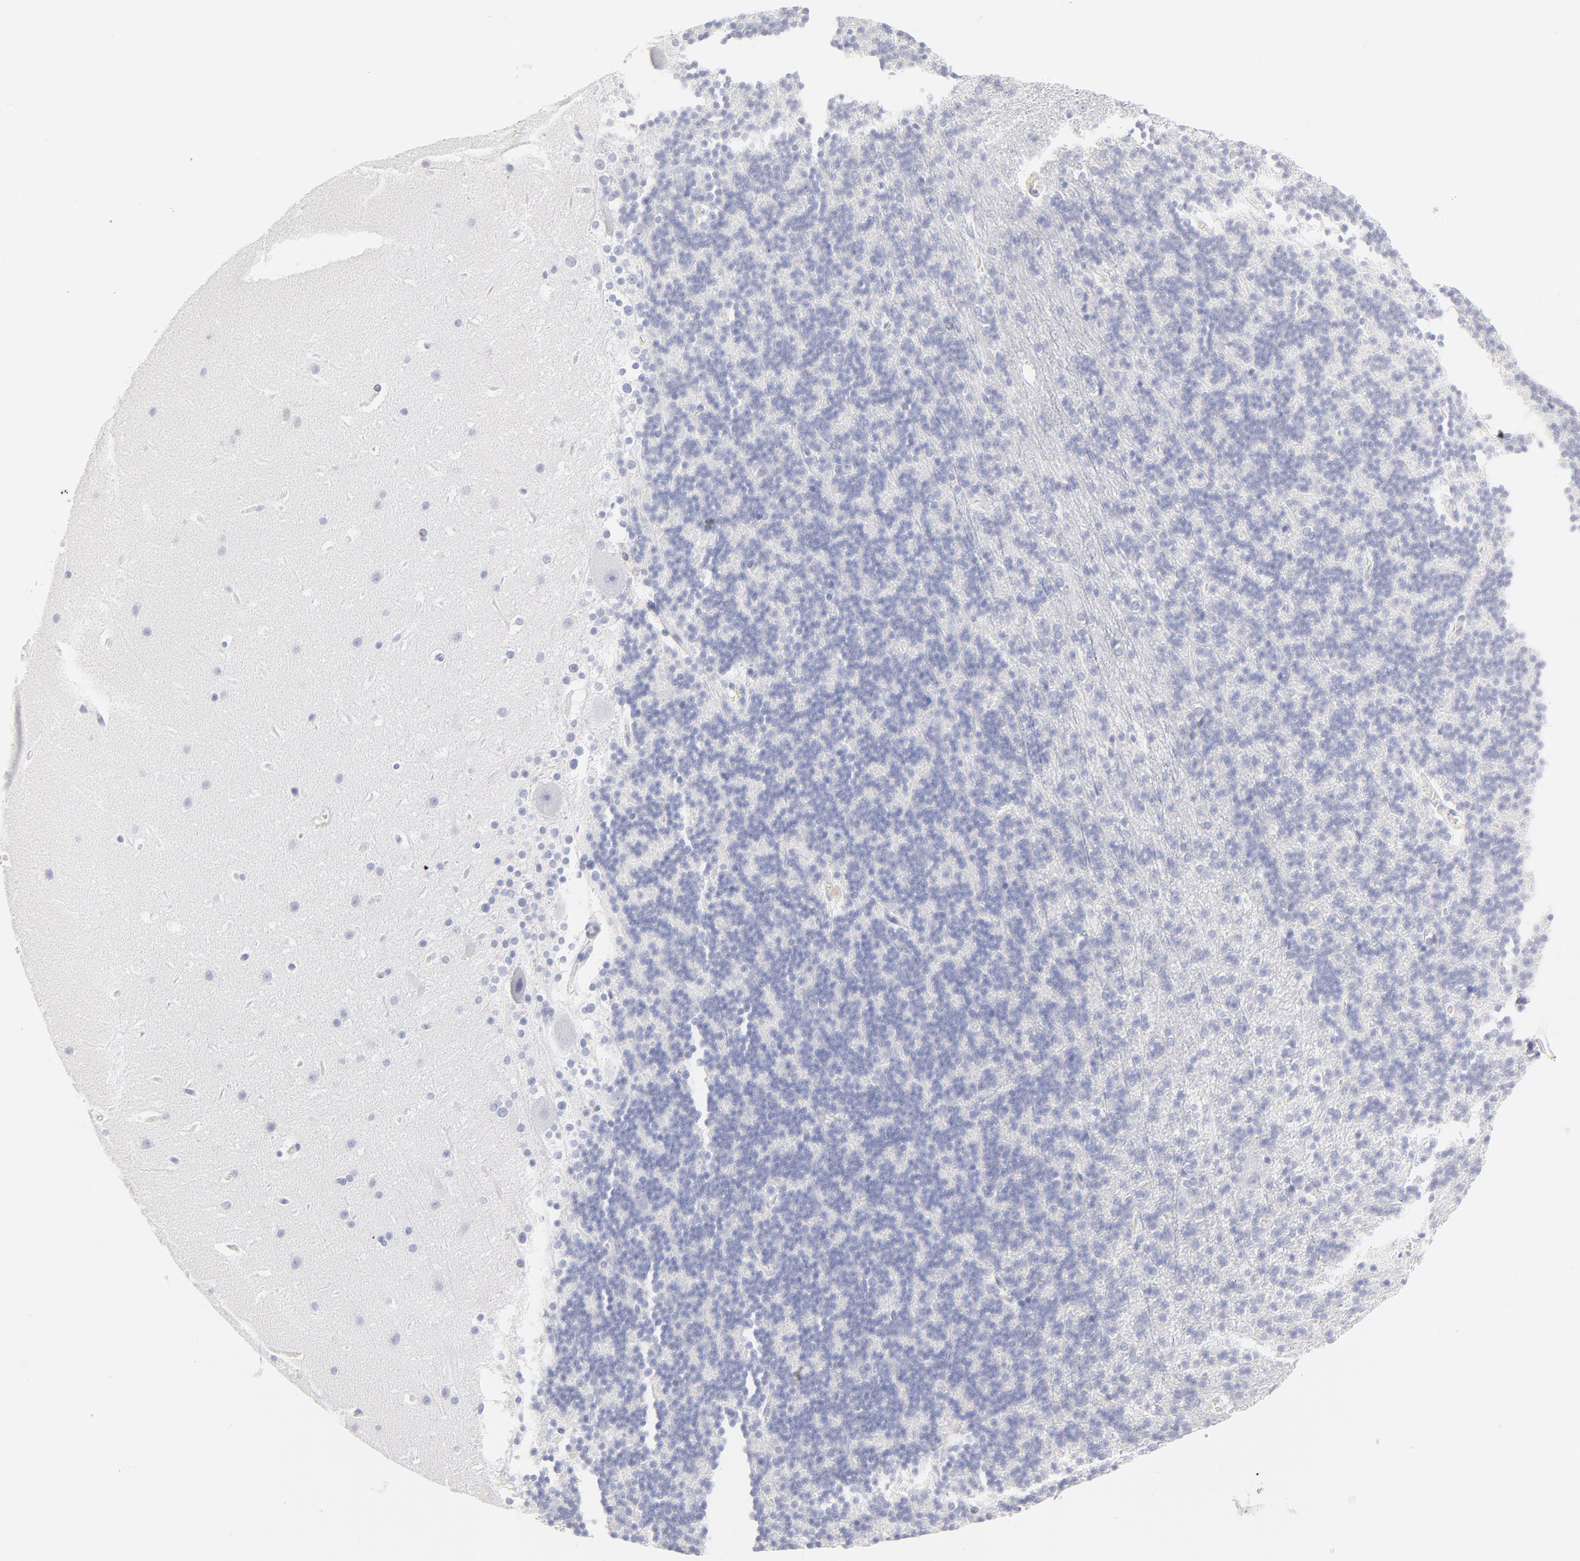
{"staining": {"intensity": "negative", "quantity": "none", "location": "none"}, "tissue": "cerebellum", "cell_type": "Cells in granular layer", "image_type": "normal", "snomed": [{"axis": "morphology", "description": "Normal tissue, NOS"}, {"axis": "topography", "description": "Cerebellum"}], "caption": "Cerebellum was stained to show a protein in brown. There is no significant expression in cells in granular layer. (Stains: DAB immunohistochemistry with hematoxylin counter stain, Microscopy: brightfield microscopy at high magnification).", "gene": "ELF3", "patient": {"sex": "female", "age": 19}}